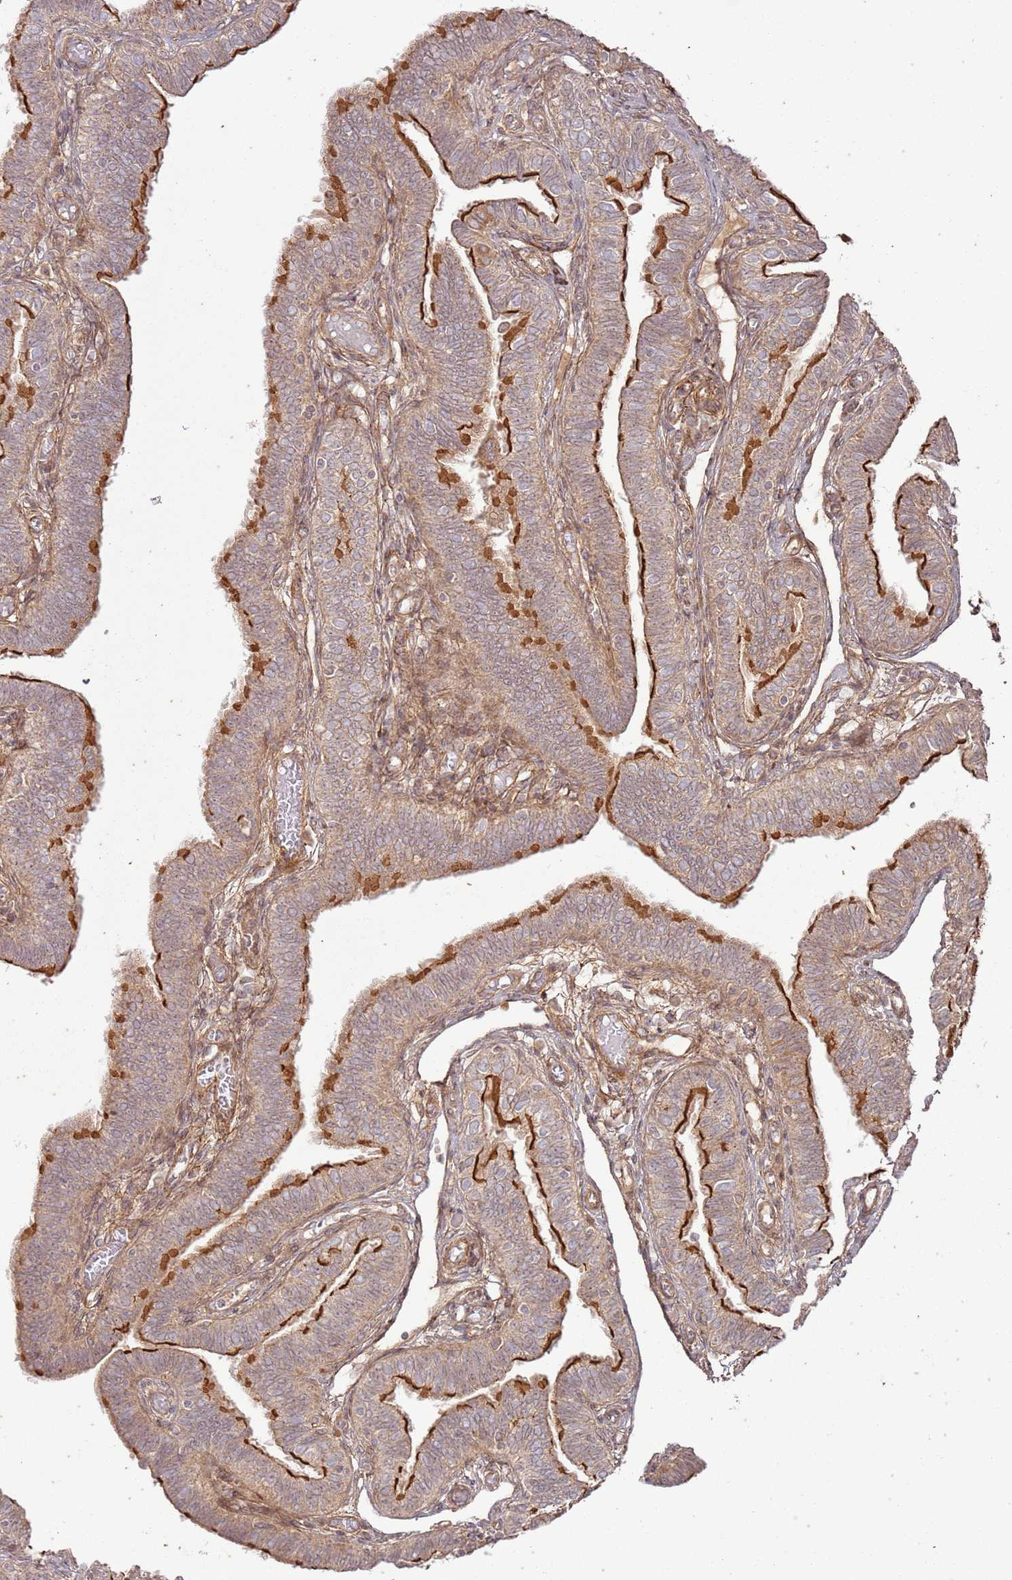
{"staining": {"intensity": "strong", "quantity": "25%-75%", "location": "cytoplasmic/membranous"}, "tissue": "fallopian tube", "cell_type": "Glandular cells", "image_type": "normal", "snomed": [{"axis": "morphology", "description": "Normal tissue, NOS"}, {"axis": "topography", "description": "Fallopian tube"}], "caption": "About 25%-75% of glandular cells in unremarkable fallopian tube show strong cytoplasmic/membranous protein expression as visualized by brown immunohistochemical staining.", "gene": "ZNF623", "patient": {"sex": "female", "age": 39}}